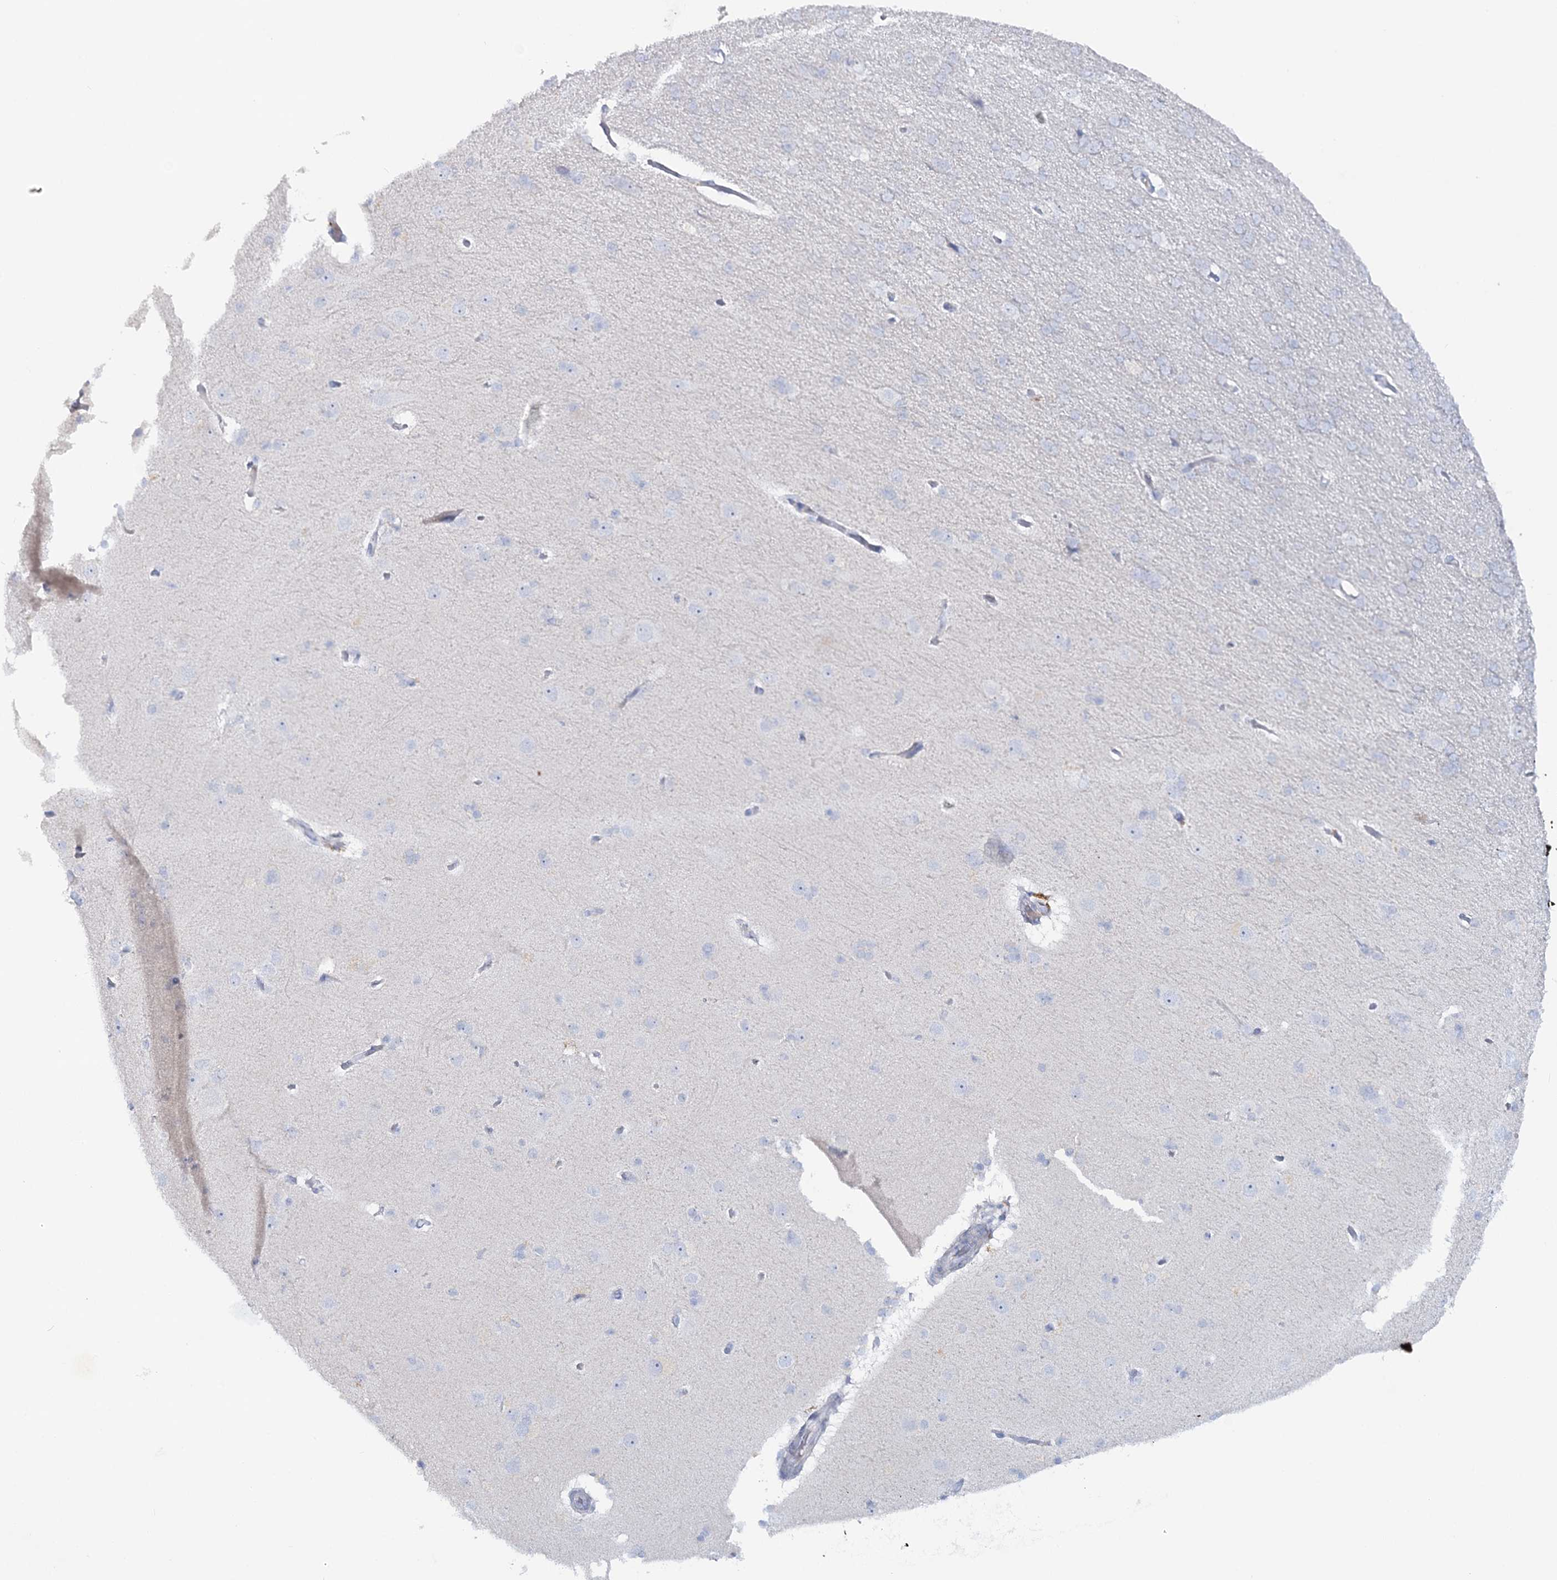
{"staining": {"intensity": "negative", "quantity": "none", "location": "none"}, "tissue": "cerebral cortex", "cell_type": "Endothelial cells", "image_type": "normal", "snomed": [{"axis": "morphology", "description": "Normal tissue, NOS"}, {"axis": "topography", "description": "Cerebral cortex"}], "caption": "Endothelial cells show no significant staining in unremarkable cerebral cortex.", "gene": "WDSUB1", "patient": {"sex": "male", "age": 62}}